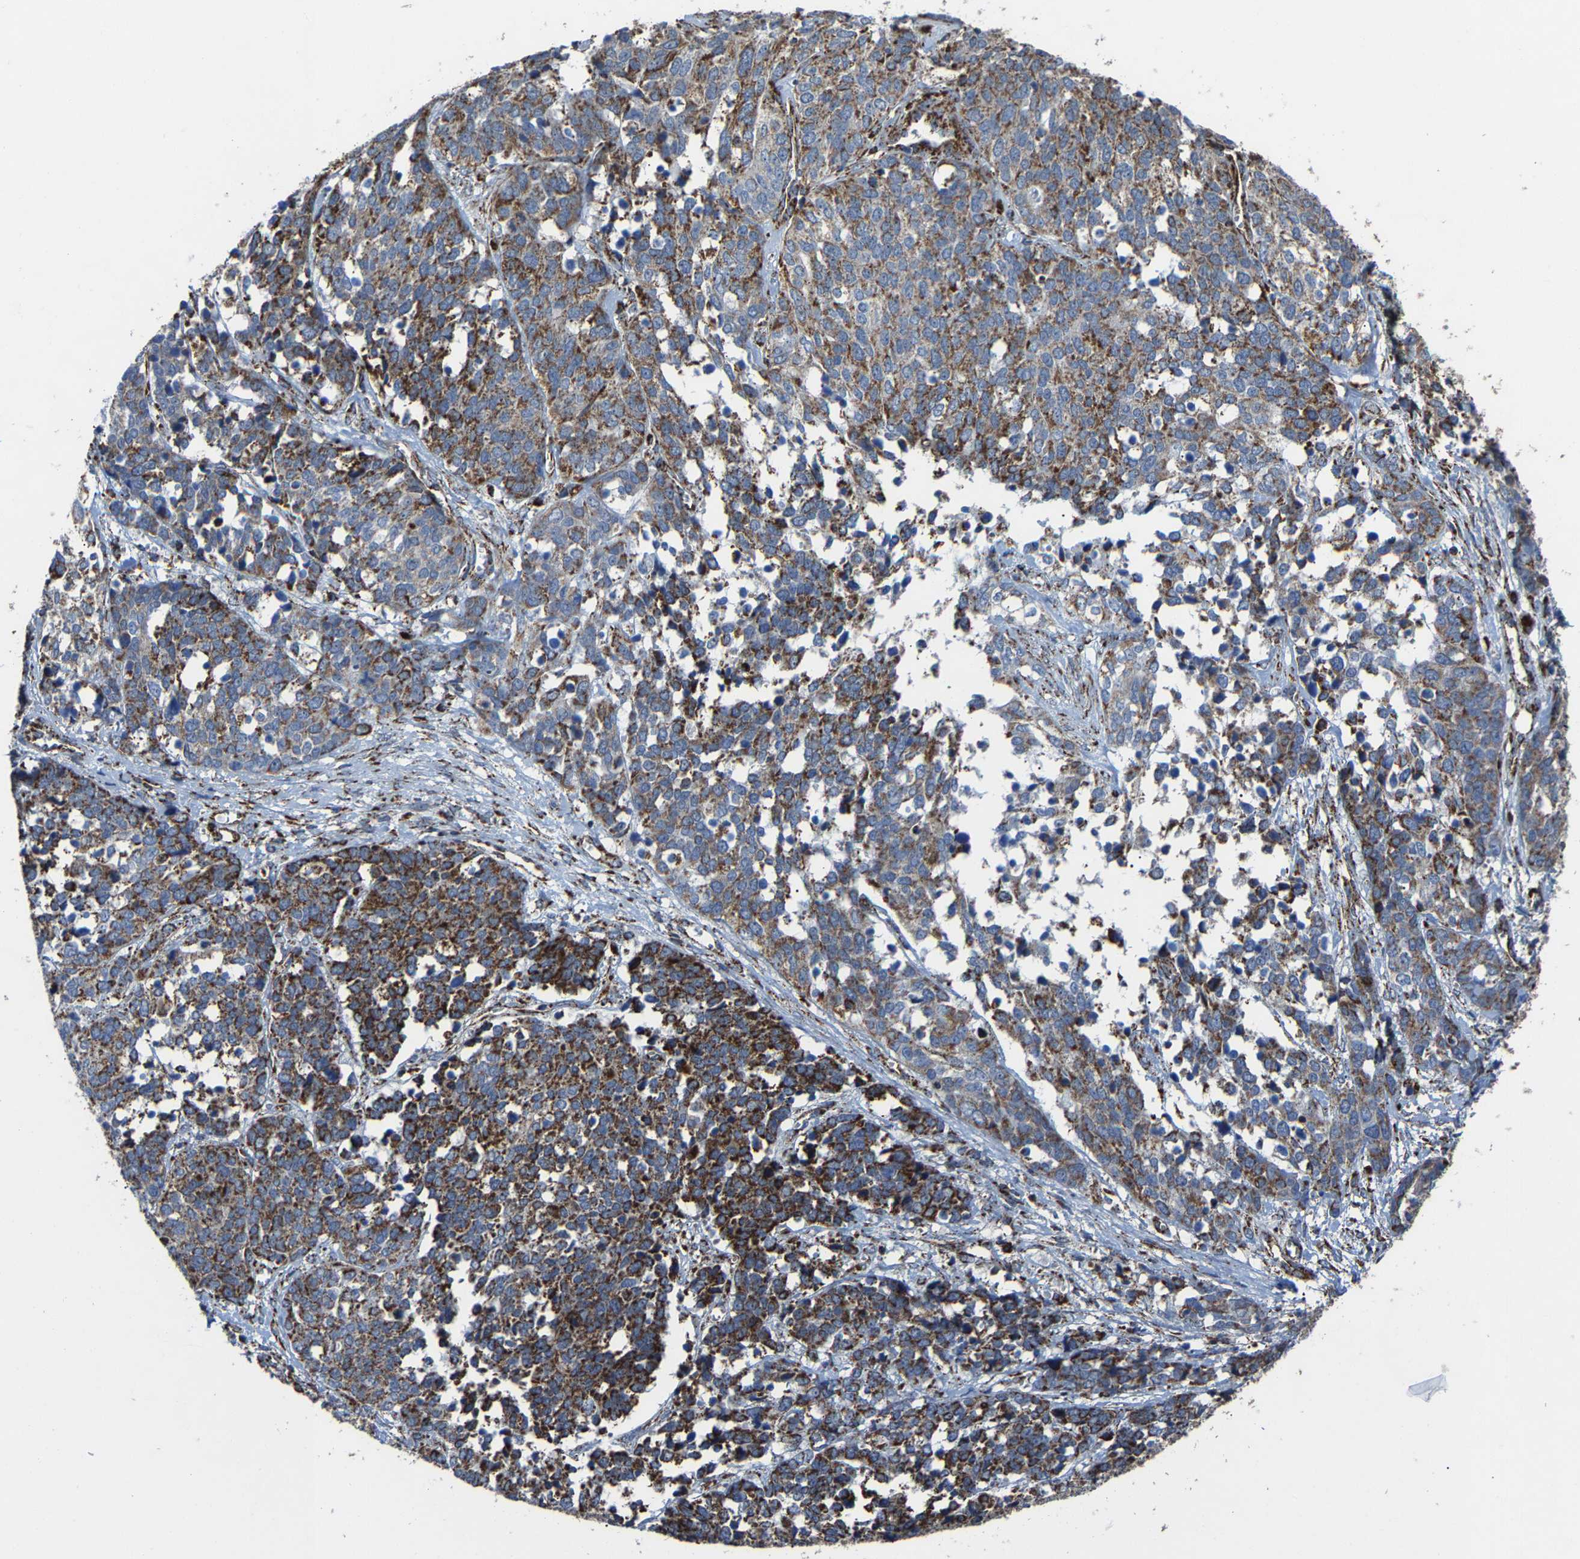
{"staining": {"intensity": "moderate", "quantity": ">75%", "location": "cytoplasmic/membranous"}, "tissue": "ovarian cancer", "cell_type": "Tumor cells", "image_type": "cancer", "snomed": [{"axis": "morphology", "description": "Cystadenocarcinoma, serous, NOS"}, {"axis": "topography", "description": "Ovary"}], "caption": "Immunohistochemistry photomicrograph of neoplastic tissue: human ovarian cancer stained using IHC displays medium levels of moderate protein expression localized specifically in the cytoplasmic/membranous of tumor cells, appearing as a cytoplasmic/membranous brown color.", "gene": "NDUFV3", "patient": {"sex": "female", "age": 44}}